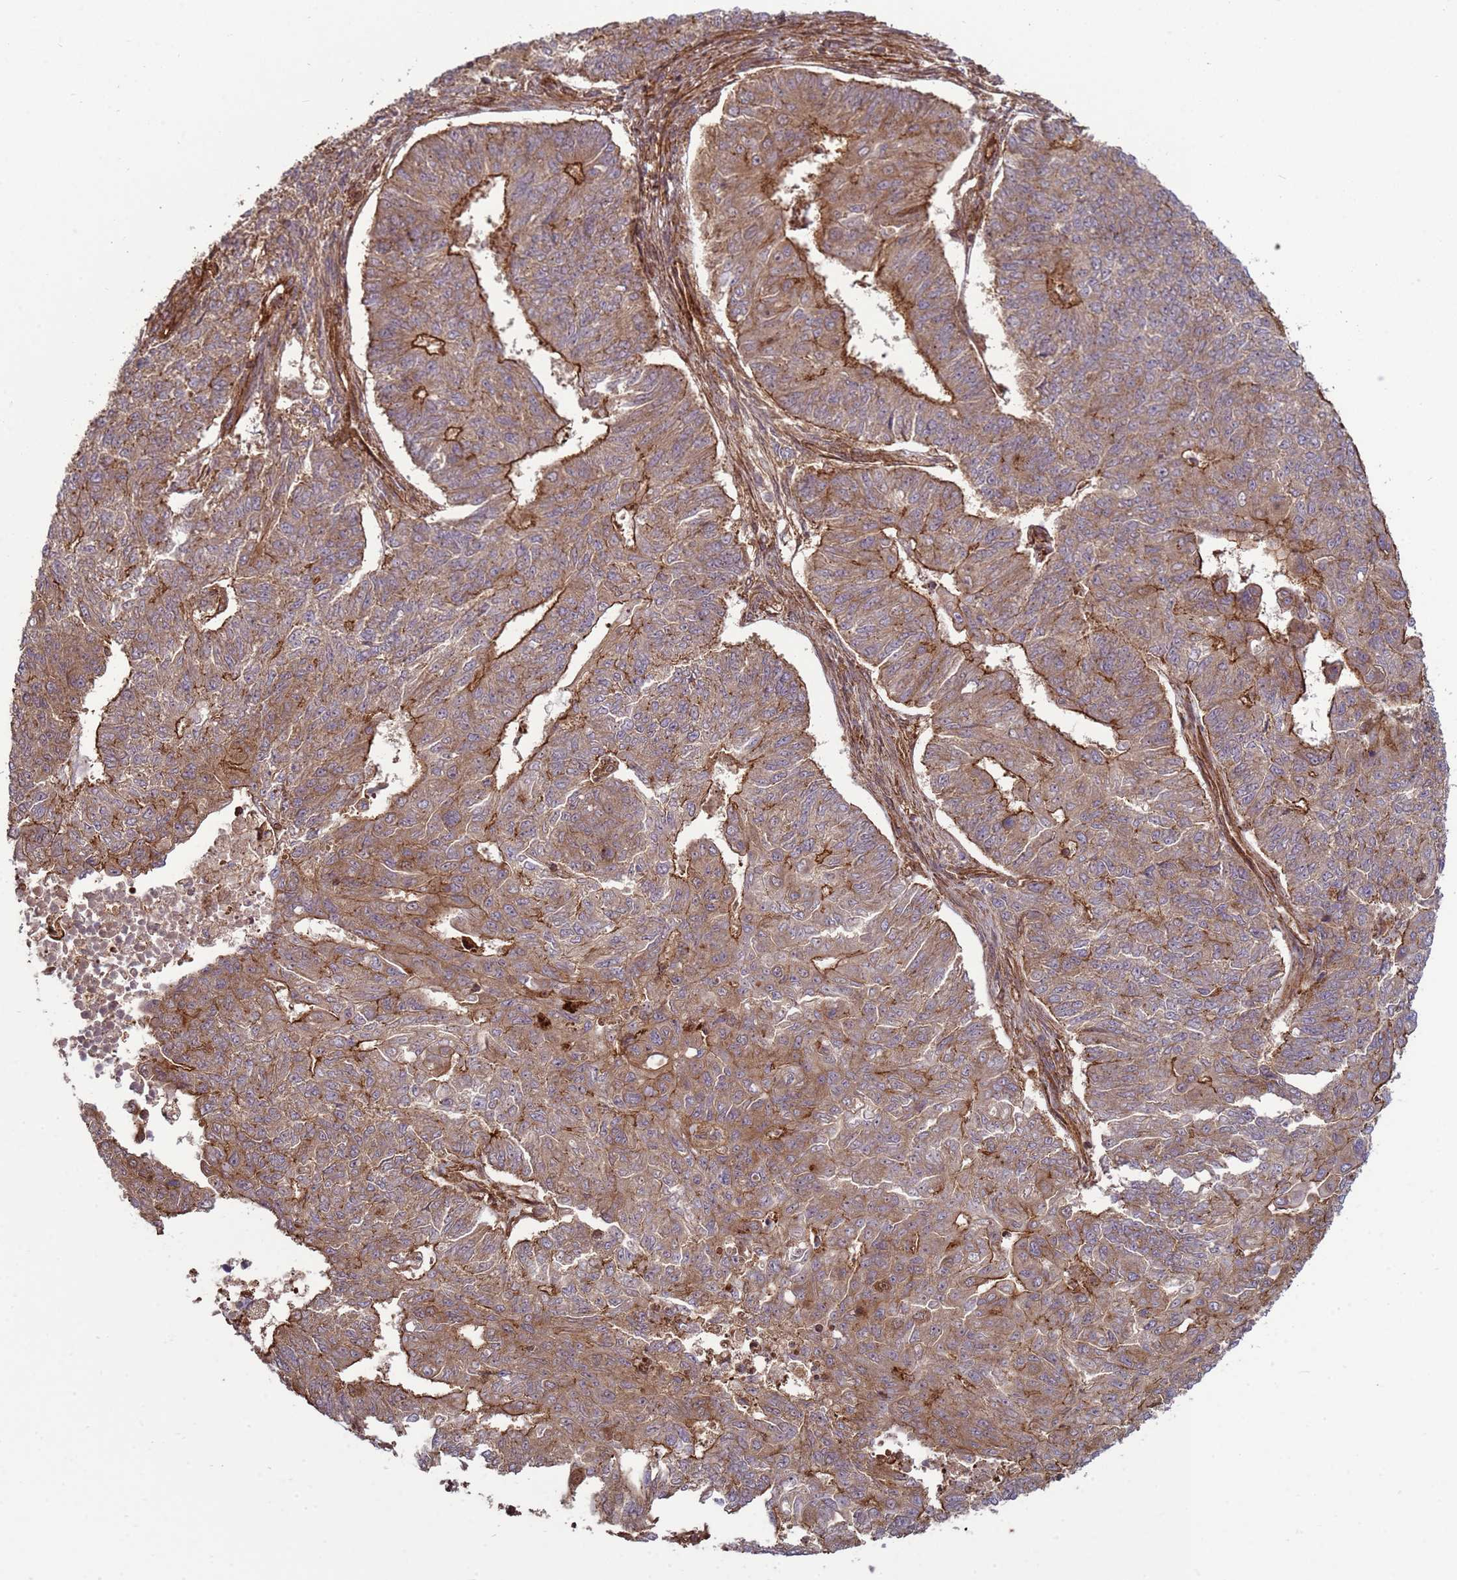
{"staining": {"intensity": "moderate", "quantity": ">75%", "location": "cytoplasmic/membranous"}, "tissue": "endometrial cancer", "cell_type": "Tumor cells", "image_type": "cancer", "snomed": [{"axis": "morphology", "description": "Adenocarcinoma, NOS"}, {"axis": "topography", "description": "Endometrium"}], "caption": "A high-resolution histopathology image shows IHC staining of endometrial adenocarcinoma, which reveals moderate cytoplasmic/membranous staining in approximately >75% of tumor cells.", "gene": "CNOT1", "patient": {"sex": "female", "age": 32}}